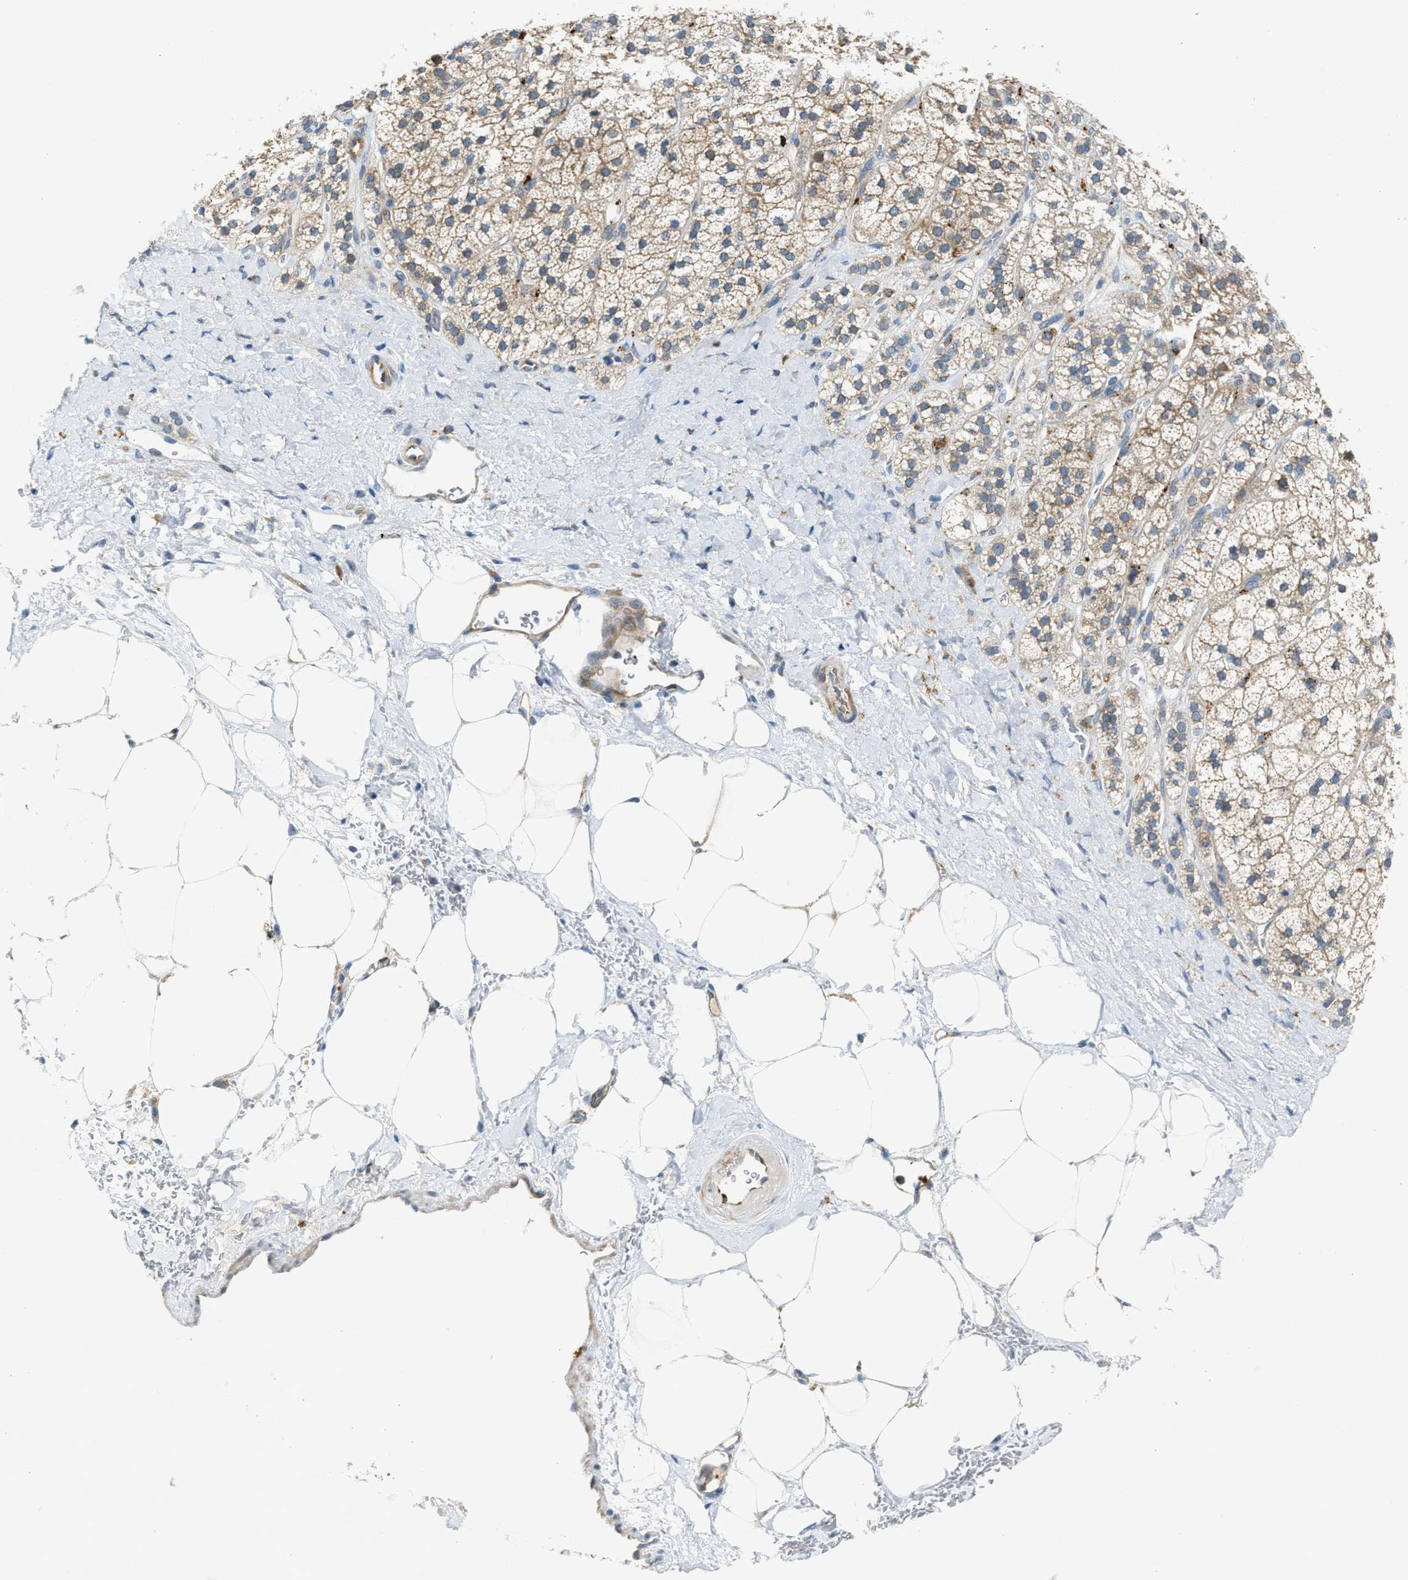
{"staining": {"intensity": "moderate", "quantity": ">75%", "location": "cytoplasmic/membranous"}, "tissue": "adrenal gland", "cell_type": "Glandular cells", "image_type": "normal", "snomed": [{"axis": "morphology", "description": "Normal tissue, NOS"}, {"axis": "topography", "description": "Adrenal gland"}], "caption": "Glandular cells exhibit medium levels of moderate cytoplasmic/membranous staining in about >75% of cells in benign adrenal gland.", "gene": "KLHDC10", "patient": {"sex": "male", "age": 56}}